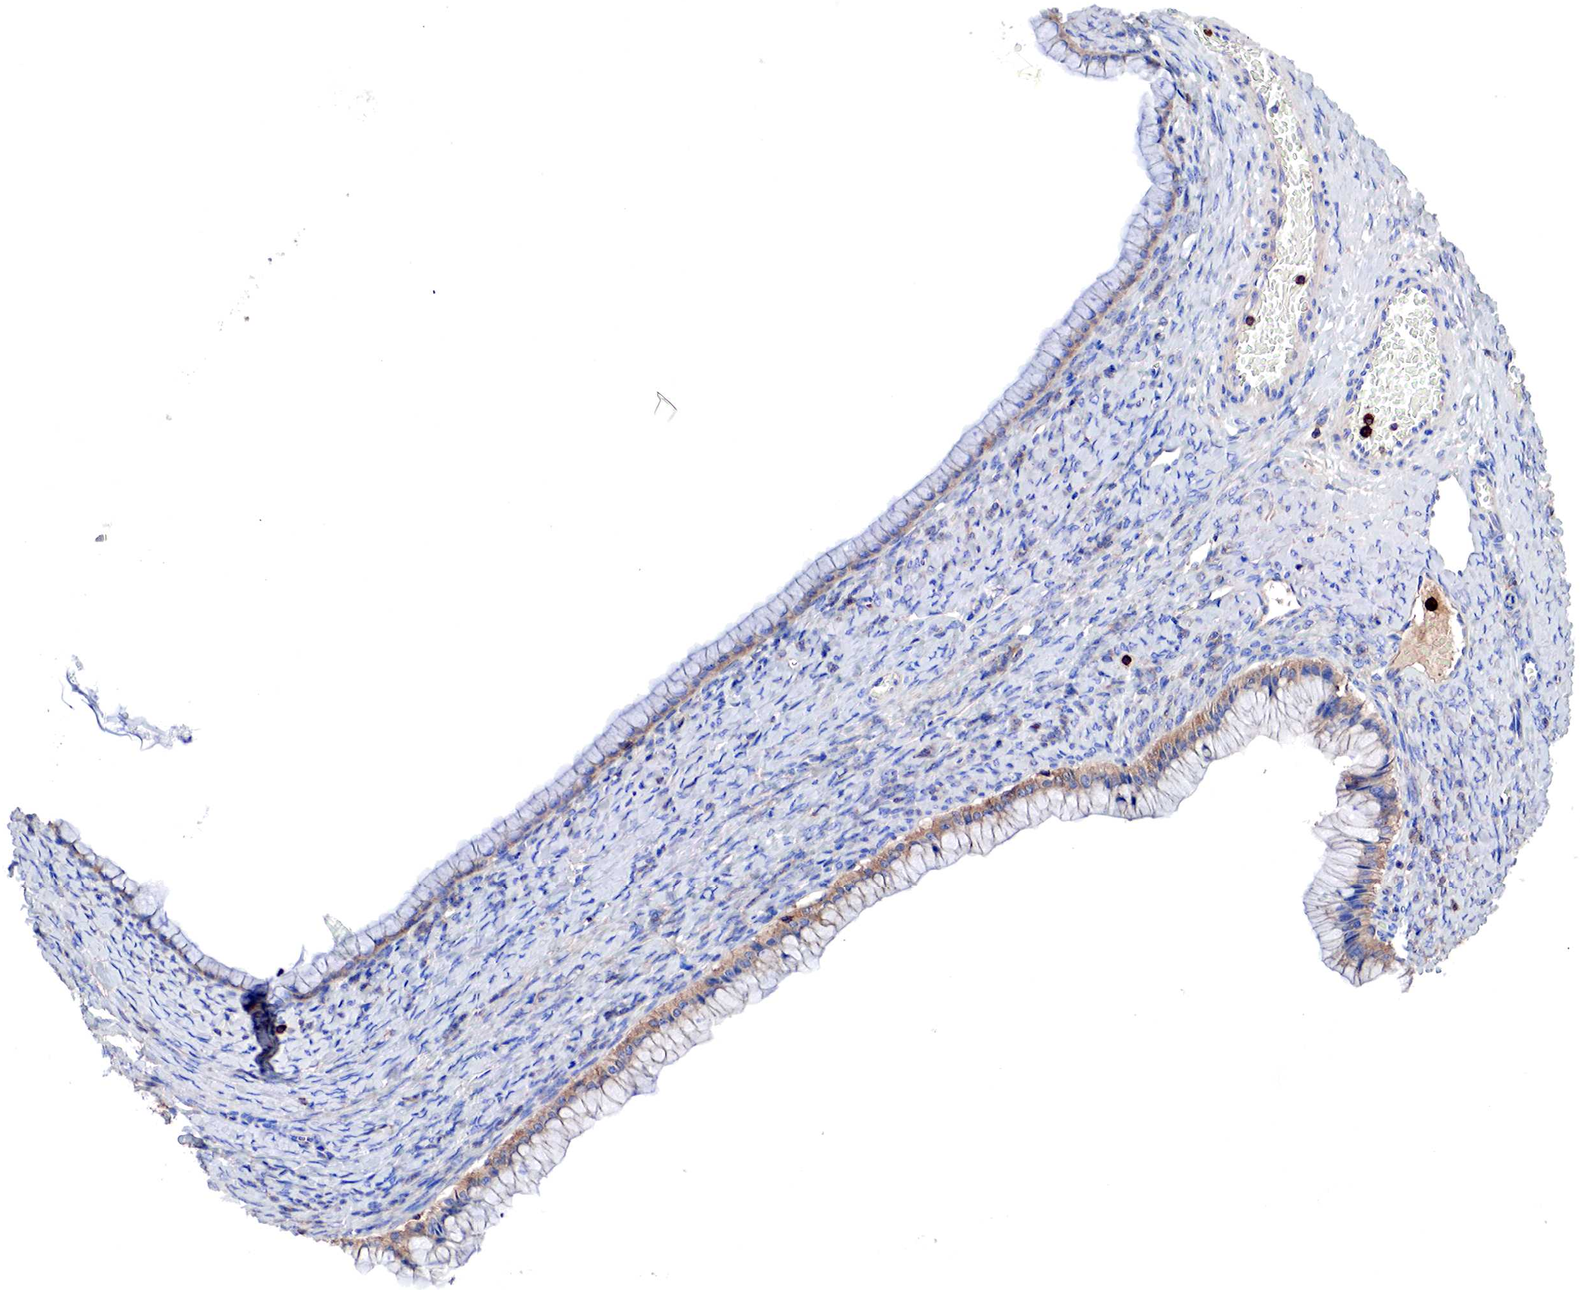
{"staining": {"intensity": "moderate", "quantity": "25%-75%", "location": "cytoplasmic/membranous"}, "tissue": "ovarian cancer", "cell_type": "Tumor cells", "image_type": "cancer", "snomed": [{"axis": "morphology", "description": "Cystadenocarcinoma, mucinous, NOS"}, {"axis": "topography", "description": "Ovary"}], "caption": "Moderate cytoplasmic/membranous staining for a protein is identified in approximately 25%-75% of tumor cells of mucinous cystadenocarcinoma (ovarian) using immunohistochemistry (IHC).", "gene": "G6PD", "patient": {"sex": "female", "age": 25}}